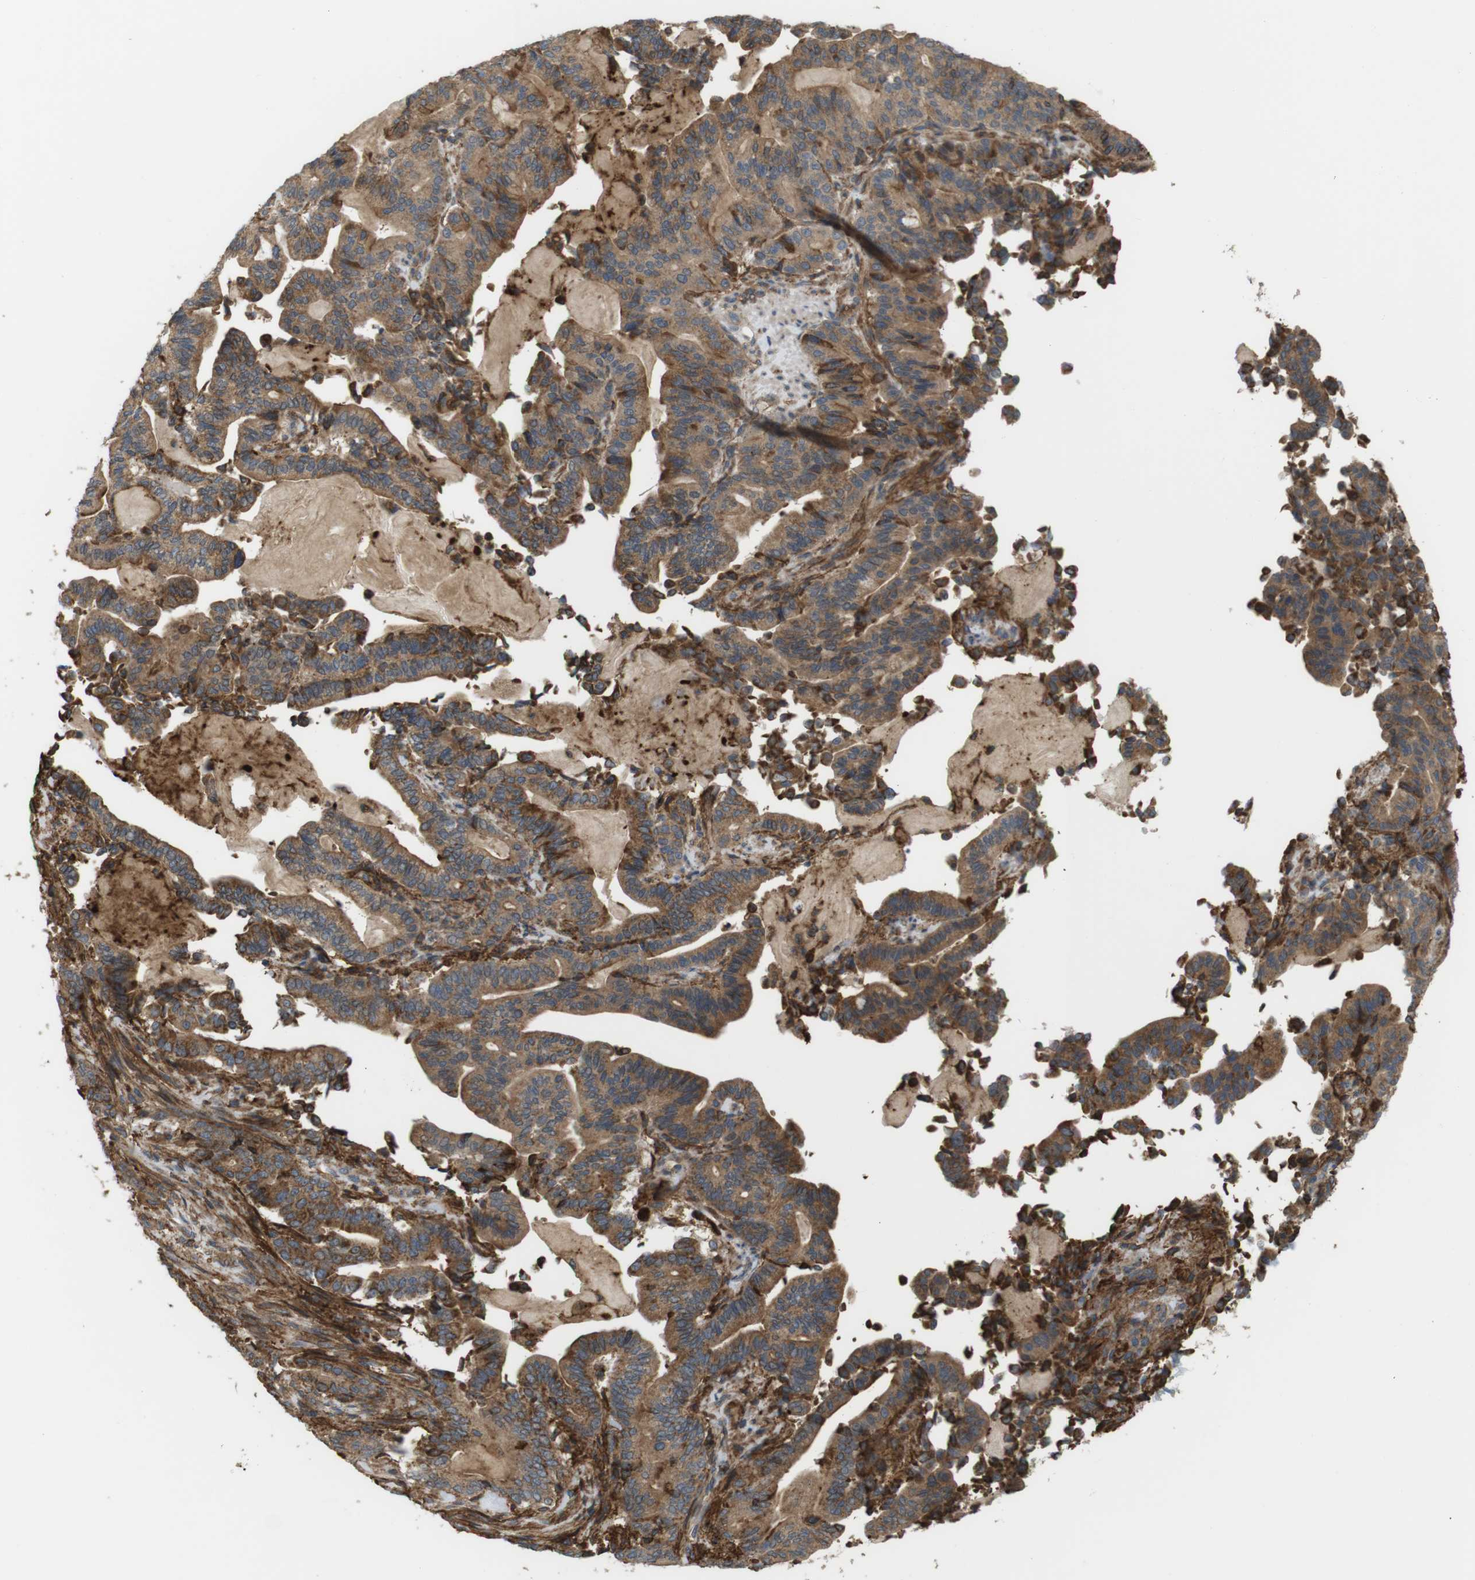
{"staining": {"intensity": "moderate", "quantity": ">75%", "location": "cytoplasmic/membranous"}, "tissue": "pancreatic cancer", "cell_type": "Tumor cells", "image_type": "cancer", "snomed": [{"axis": "morphology", "description": "Normal tissue, NOS"}, {"axis": "morphology", "description": "Adenocarcinoma, NOS"}, {"axis": "topography", "description": "Pancreas"}], "caption": "A brown stain shows moderate cytoplasmic/membranous staining of a protein in human pancreatic adenocarcinoma tumor cells. The protein is shown in brown color, while the nuclei are stained blue.", "gene": "DDAH2", "patient": {"sex": "male", "age": 63}}